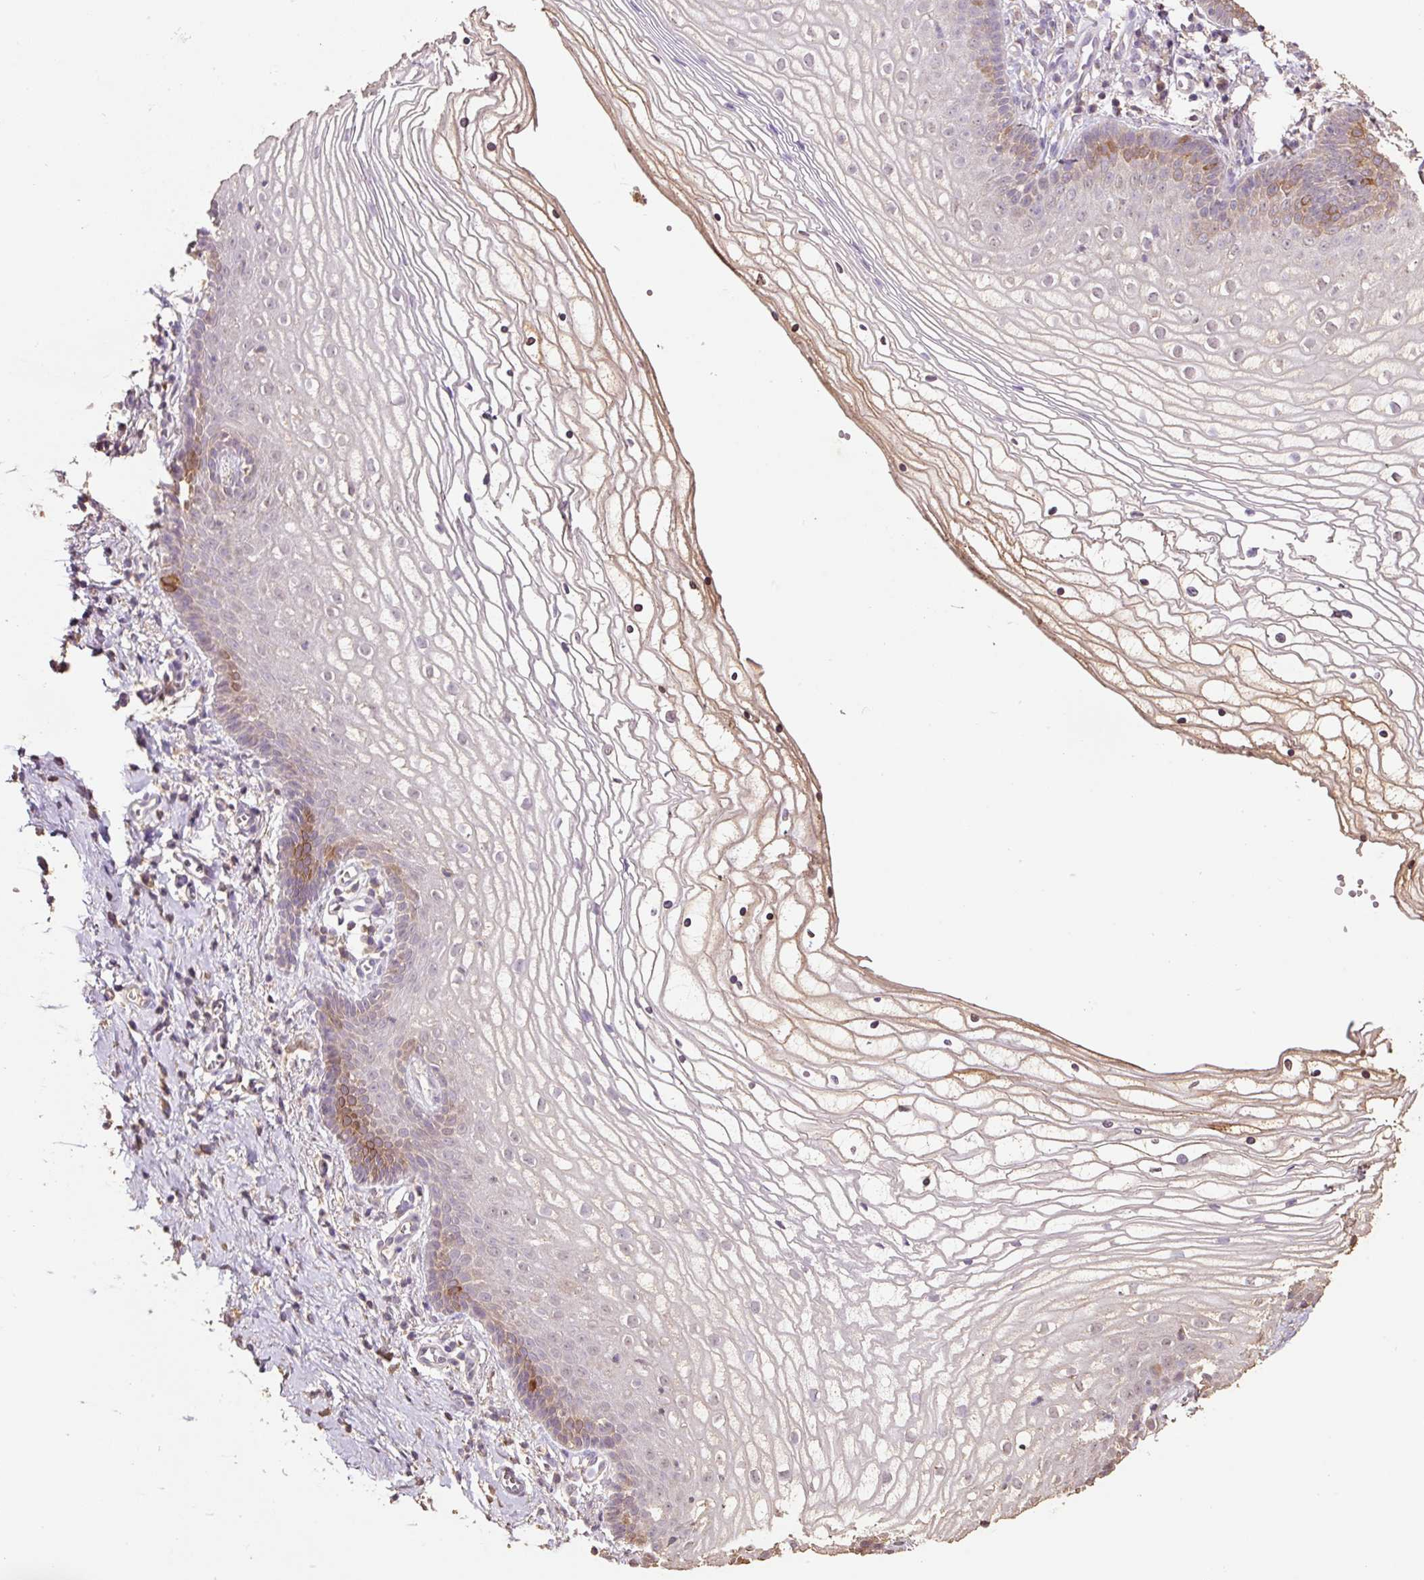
{"staining": {"intensity": "moderate", "quantity": "<25%", "location": "cytoplasmic/membranous"}, "tissue": "vagina", "cell_type": "Squamous epithelial cells", "image_type": "normal", "snomed": [{"axis": "morphology", "description": "Normal tissue, NOS"}, {"axis": "topography", "description": "Vagina"}], "caption": "Immunohistochemistry histopathology image of normal vagina stained for a protein (brown), which shows low levels of moderate cytoplasmic/membranous positivity in approximately <25% of squamous epithelial cells.", "gene": "HERC2", "patient": {"sex": "female", "age": 56}}